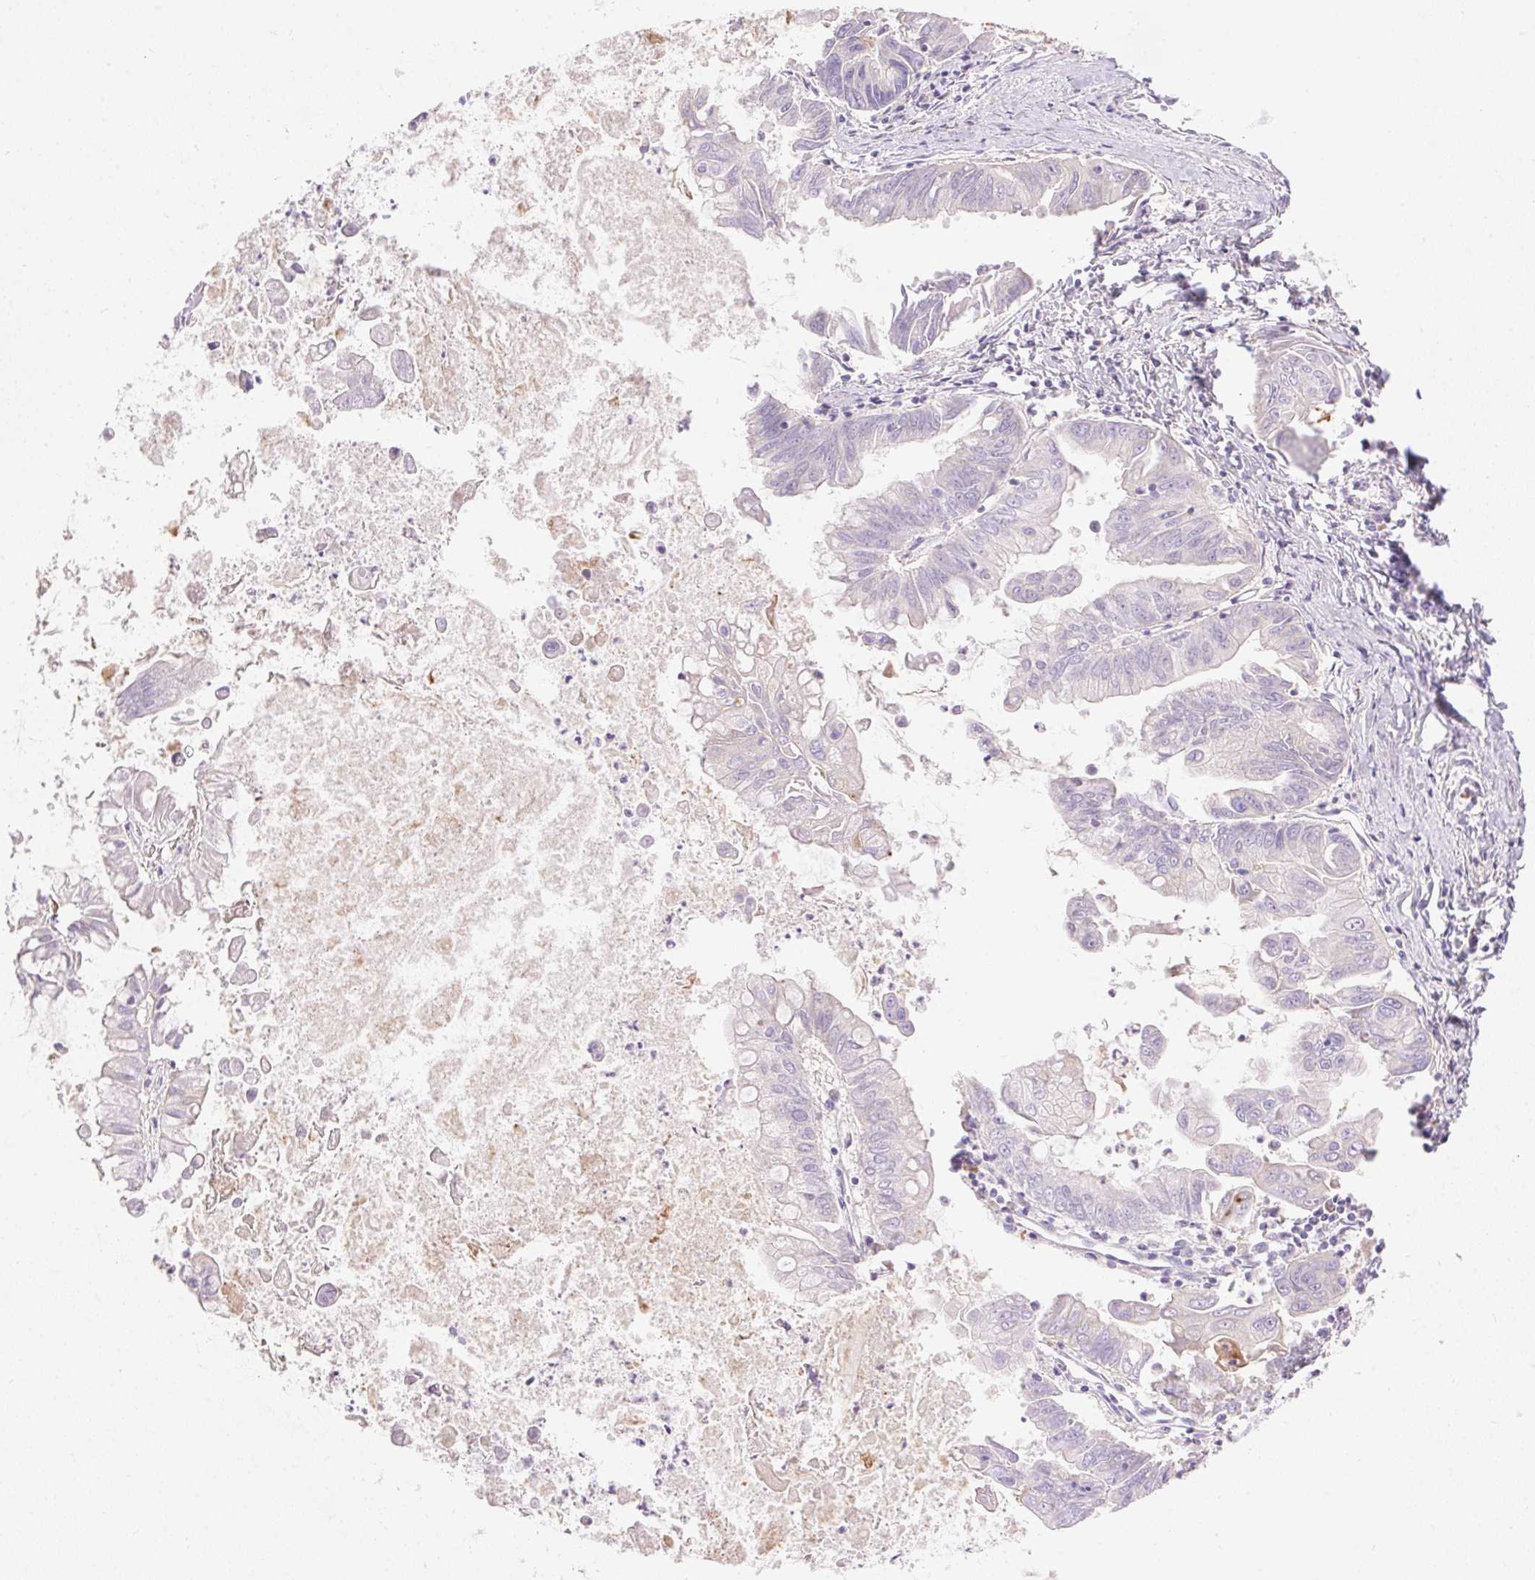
{"staining": {"intensity": "negative", "quantity": "none", "location": "none"}, "tissue": "stomach cancer", "cell_type": "Tumor cells", "image_type": "cancer", "snomed": [{"axis": "morphology", "description": "Adenocarcinoma, NOS"}, {"axis": "topography", "description": "Stomach, upper"}], "caption": "An IHC image of stomach cancer is shown. There is no staining in tumor cells of stomach cancer.", "gene": "PNLIPRP3", "patient": {"sex": "male", "age": 80}}